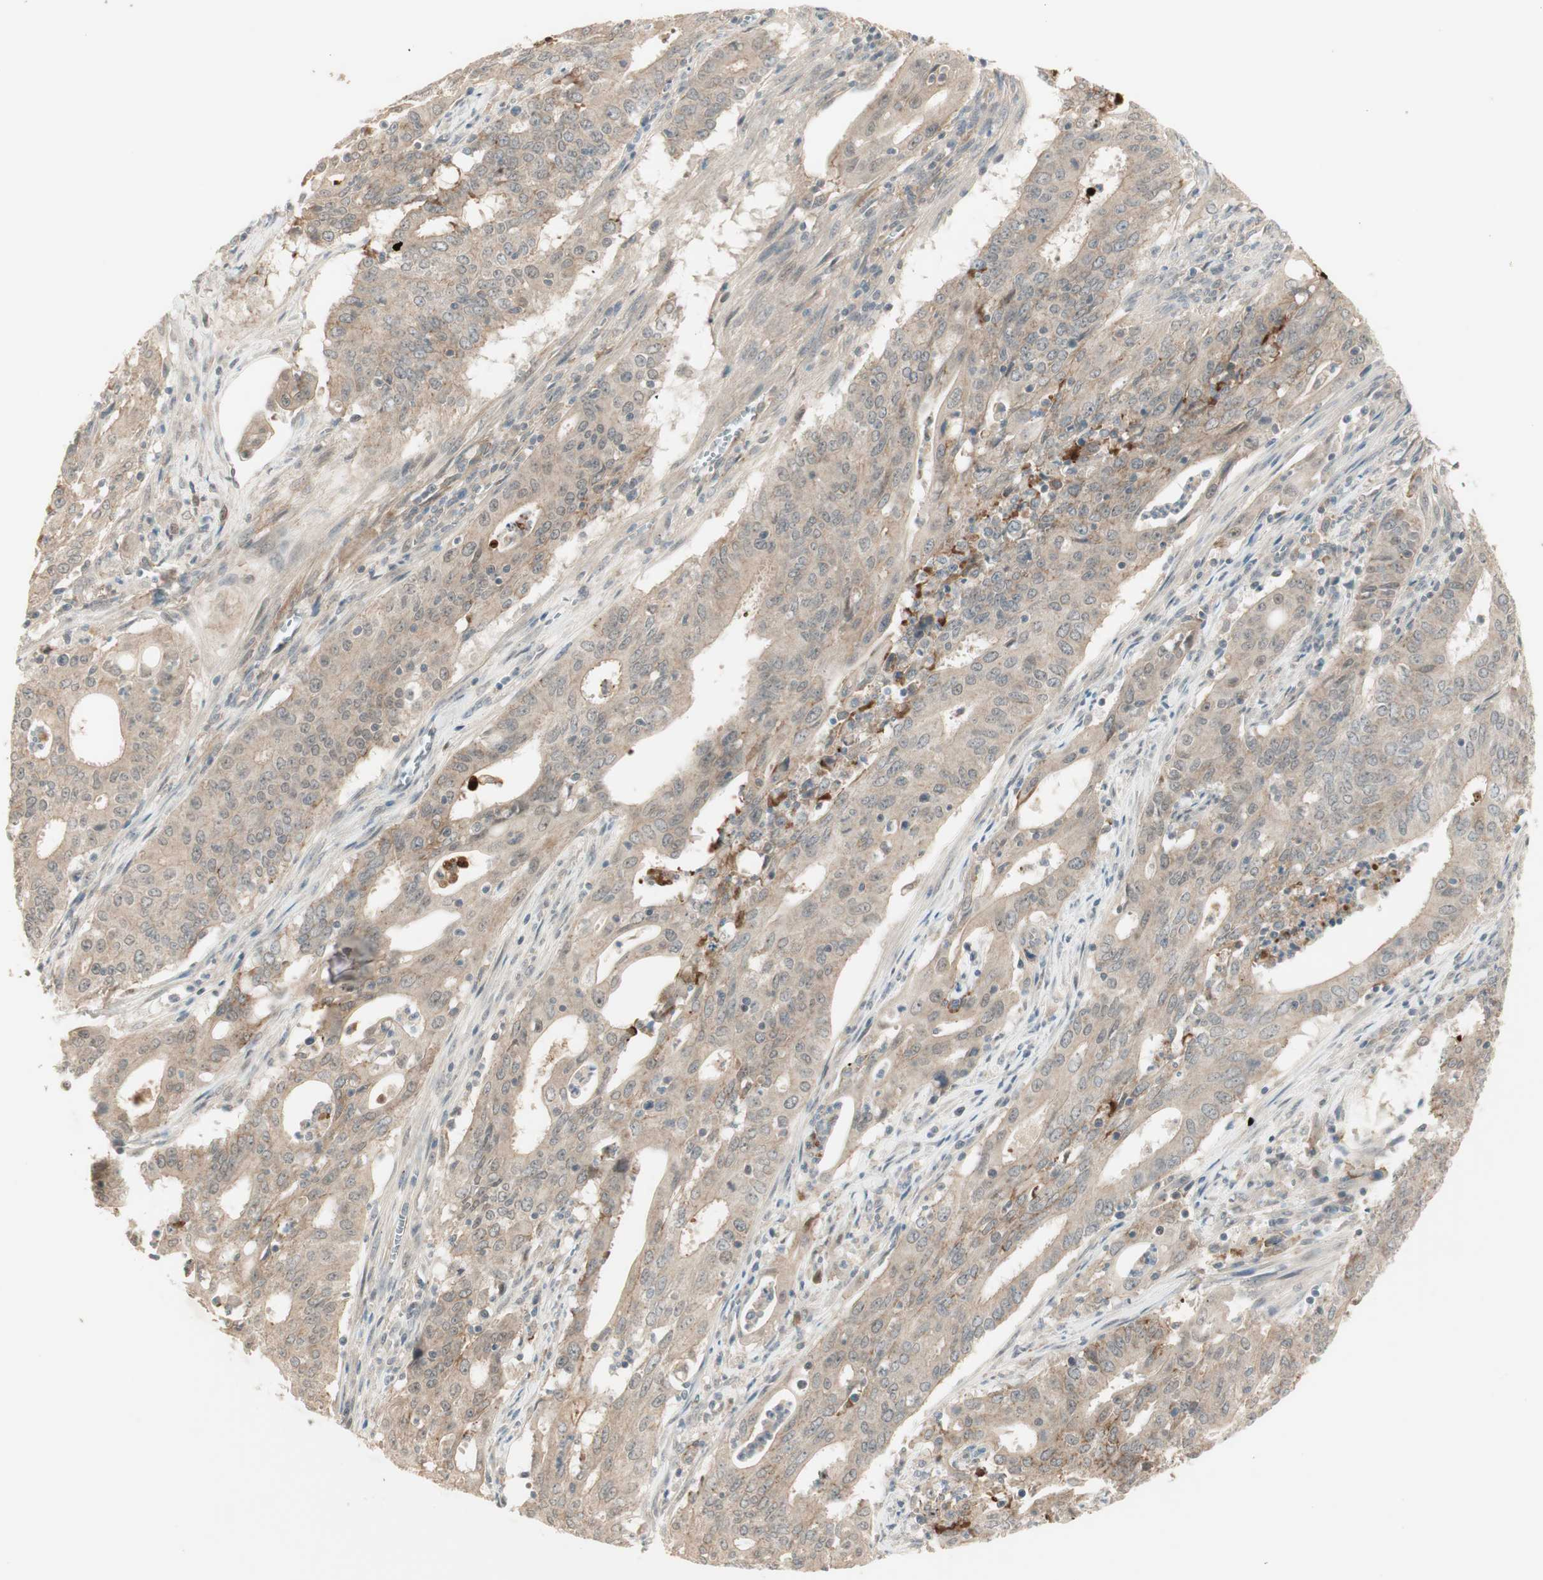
{"staining": {"intensity": "weak", "quantity": ">75%", "location": "cytoplasmic/membranous"}, "tissue": "cervical cancer", "cell_type": "Tumor cells", "image_type": "cancer", "snomed": [{"axis": "morphology", "description": "Adenocarcinoma, NOS"}, {"axis": "topography", "description": "Cervix"}], "caption": "This image shows immunohistochemistry staining of cervical cancer (adenocarcinoma), with low weak cytoplasmic/membranous staining in about >75% of tumor cells.", "gene": "RNGTT", "patient": {"sex": "female", "age": 44}}